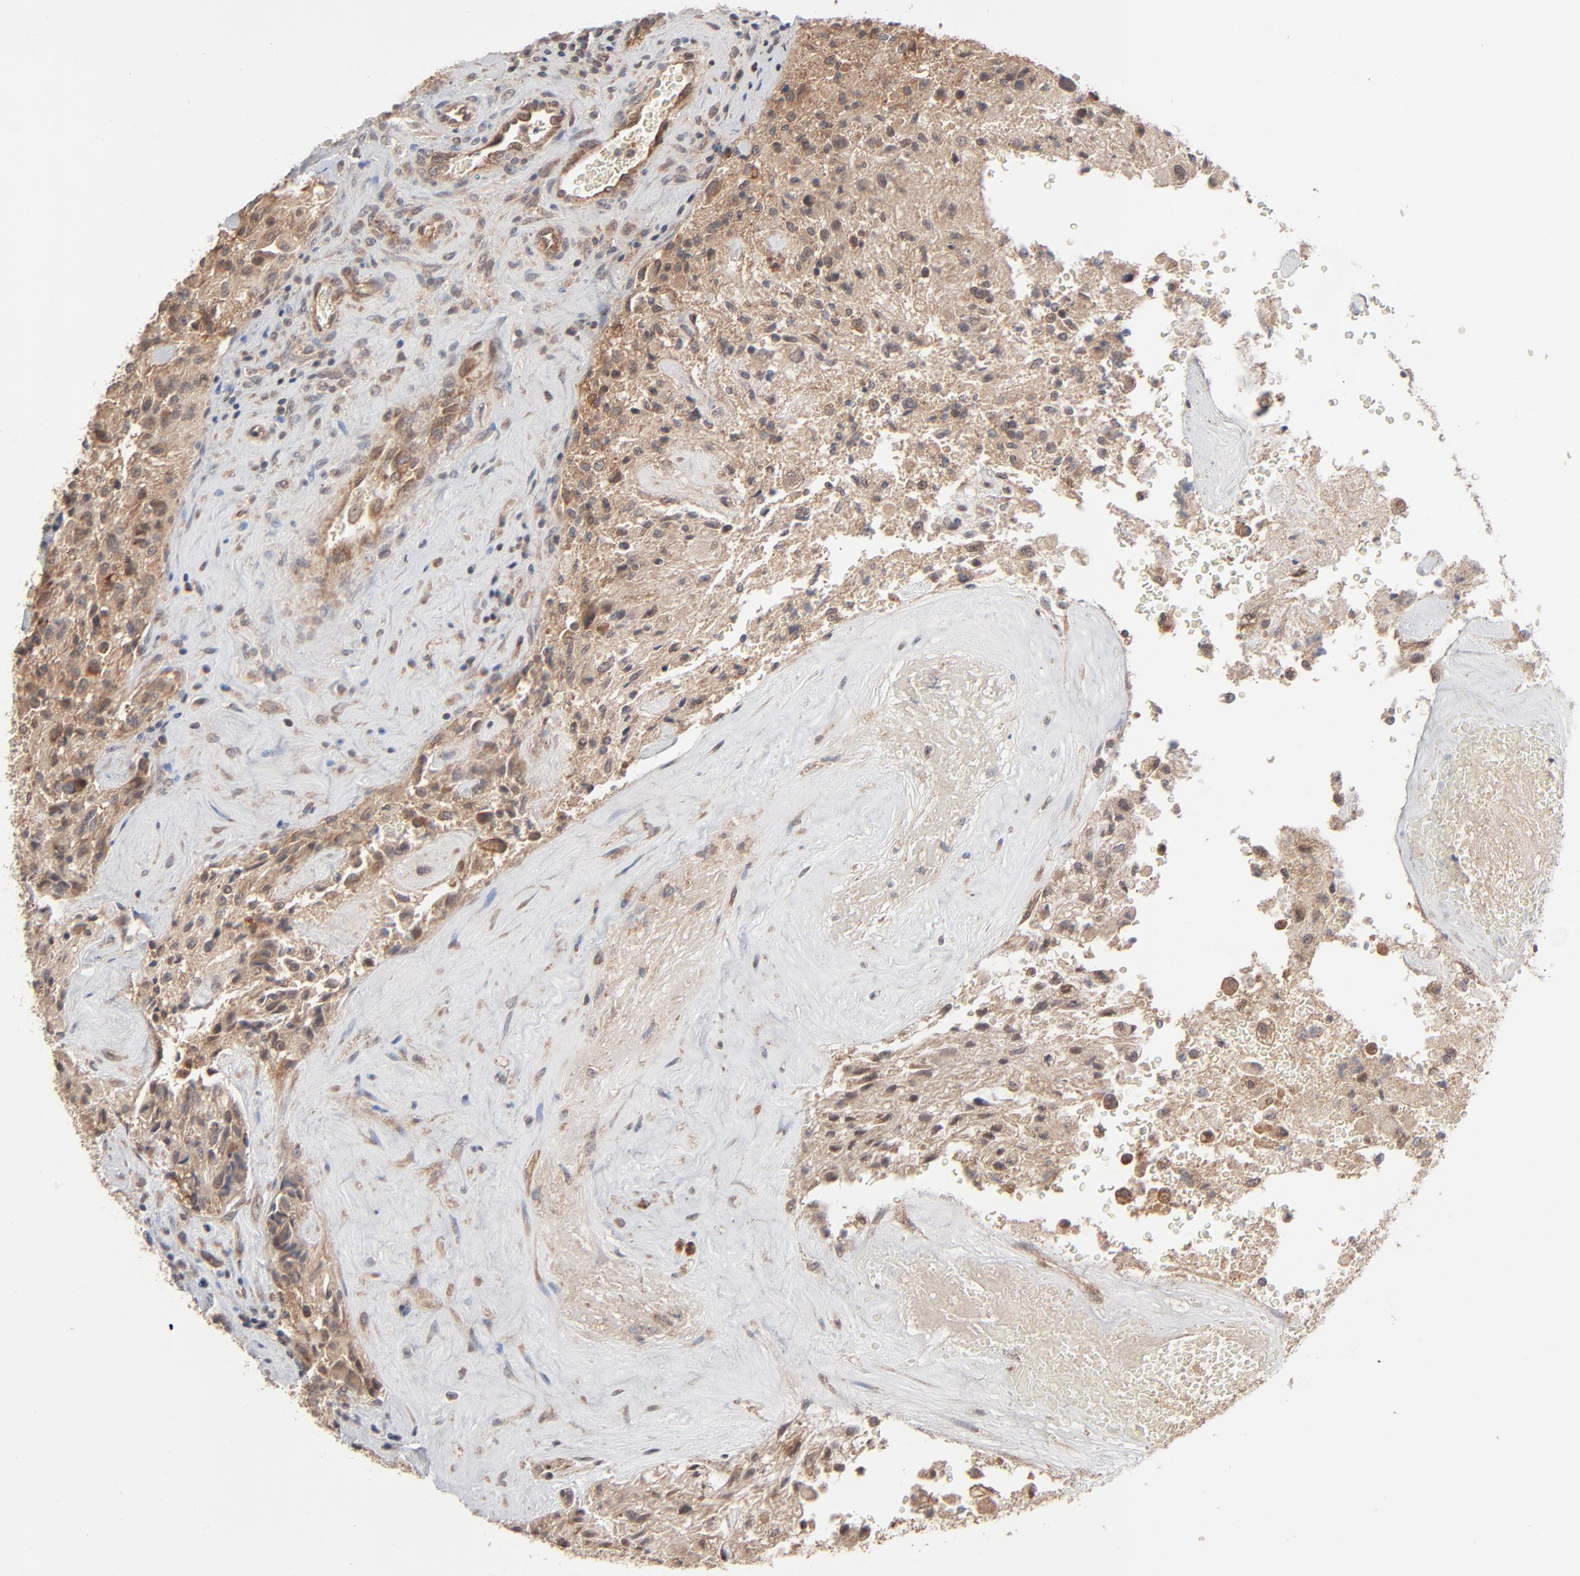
{"staining": {"intensity": "moderate", "quantity": ">75%", "location": "cytoplasmic/membranous"}, "tissue": "glioma", "cell_type": "Tumor cells", "image_type": "cancer", "snomed": [{"axis": "morphology", "description": "Normal tissue, NOS"}, {"axis": "morphology", "description": "Glioma, malignant, High grade"}, {"axis": "topography", "description": "Cerebral cortex"}], "caption": "Malignant glioma (high-grade) stained with IHC exhibits moderate cytoplasmic/membranous expression in approximately >75% of tumor cells. The staining was performed using DAB (3,3'-diaminobenzidine) to visualize the protein expression in brown, while the nuclei were stained in blue with hematoxylin (Magnification: 20x).", "gene": "ABLIM3", "patient": {"sex": "male", "age": 56}}